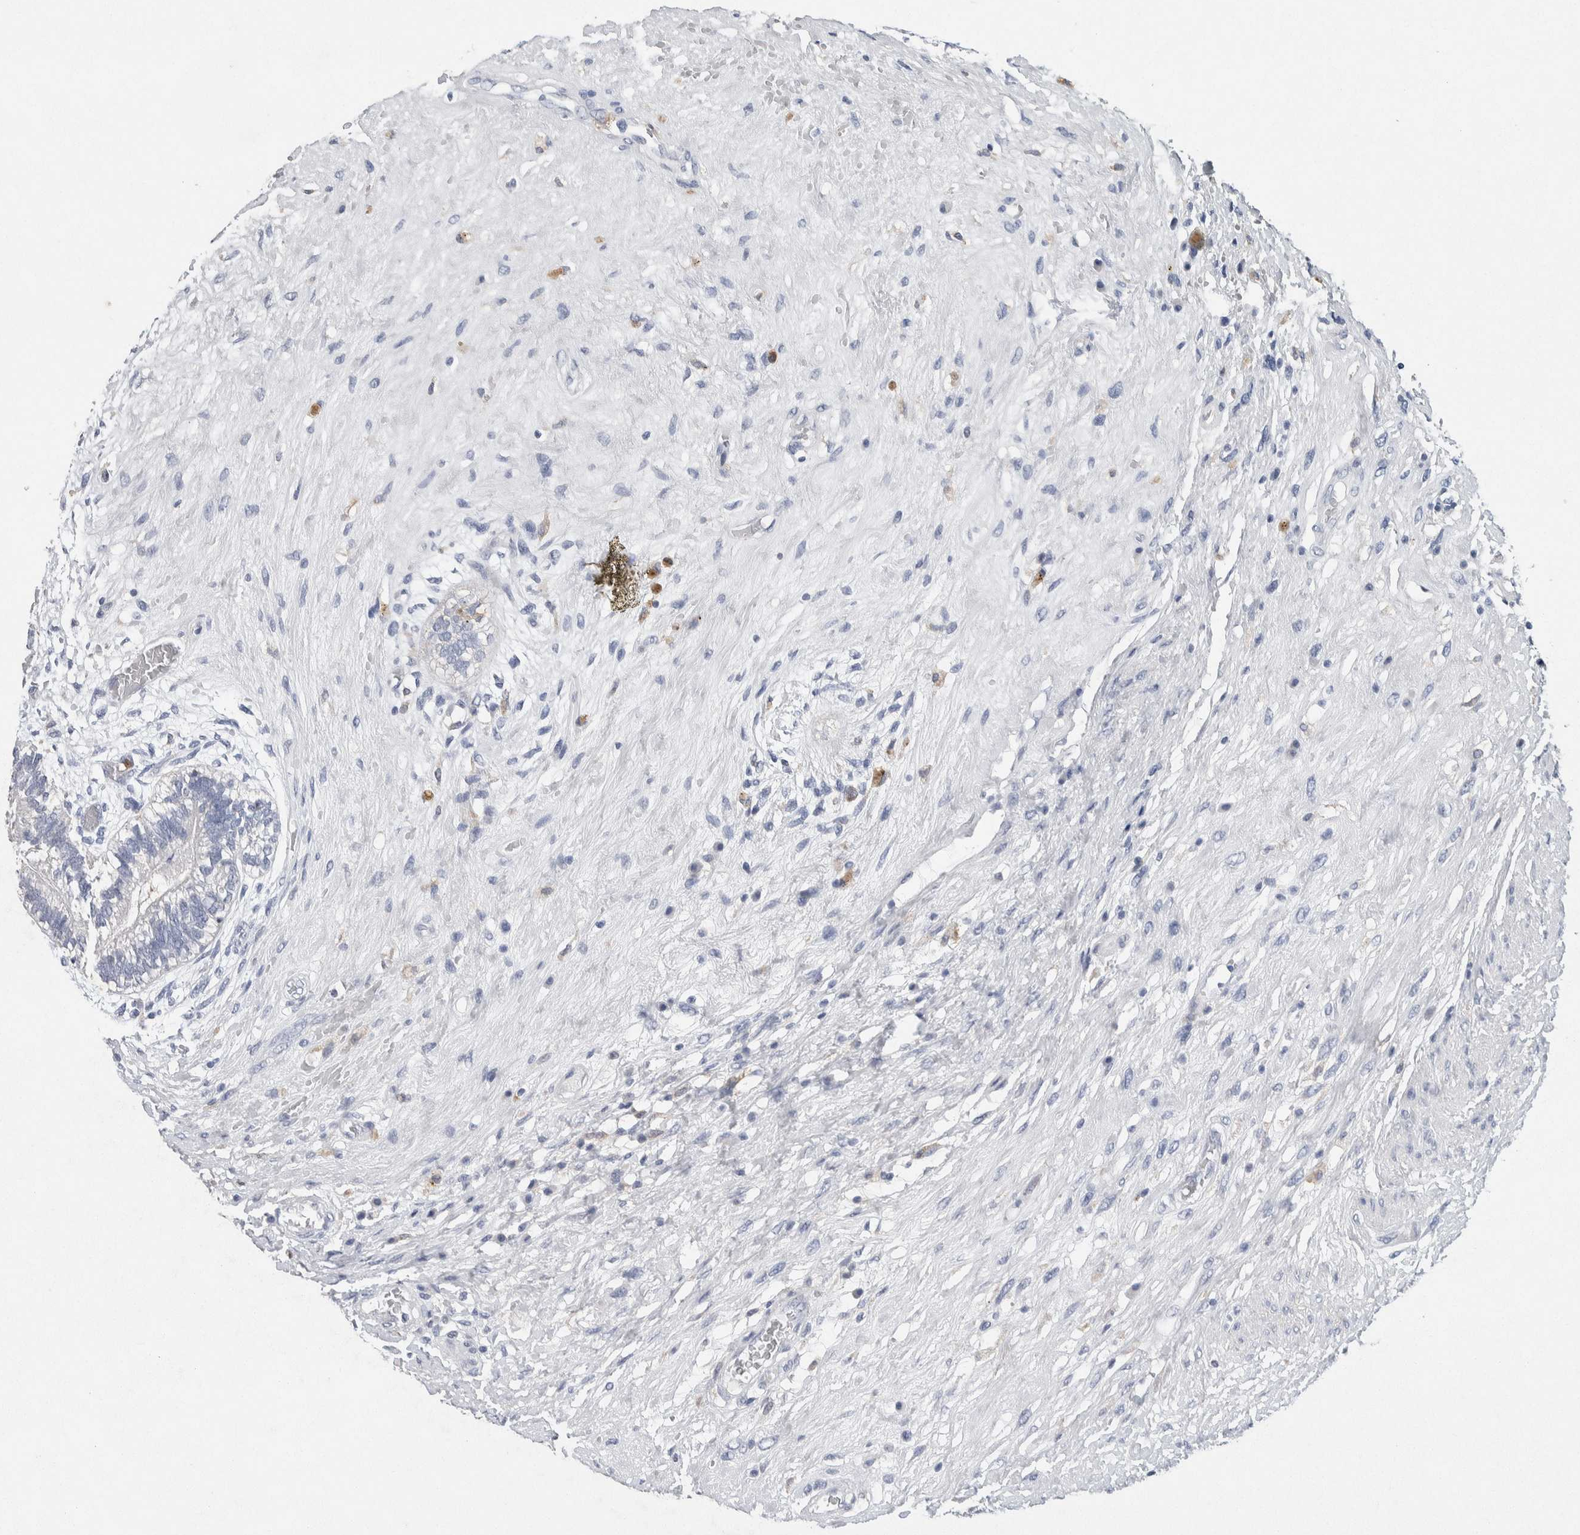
{"staining": {"intensity": "negative", "quantity": "none", "location": "none"}, "tissue": "testis cancer", "cell_type": "Tumor cells", "image_type": "cancer", "snomed": [{"axis": "morphology", "description": "Carcinoma, Embryonal, NOS"}, {"axis": "topography", "description": "Testis"}], "caption": "Immunohistochemistry (IHC) image of neoplastic tissue: human testis embryonal carcinoma stained with DAB displays no significant protein expression in tumor cells. (DAB (3,3'-diaminobenzidine) immunohistochemistry (IHC) visualized using brightfield microscopy, high magnification).", "gene": "NCF2", "patient": {"sex": "male", "age": 26}}